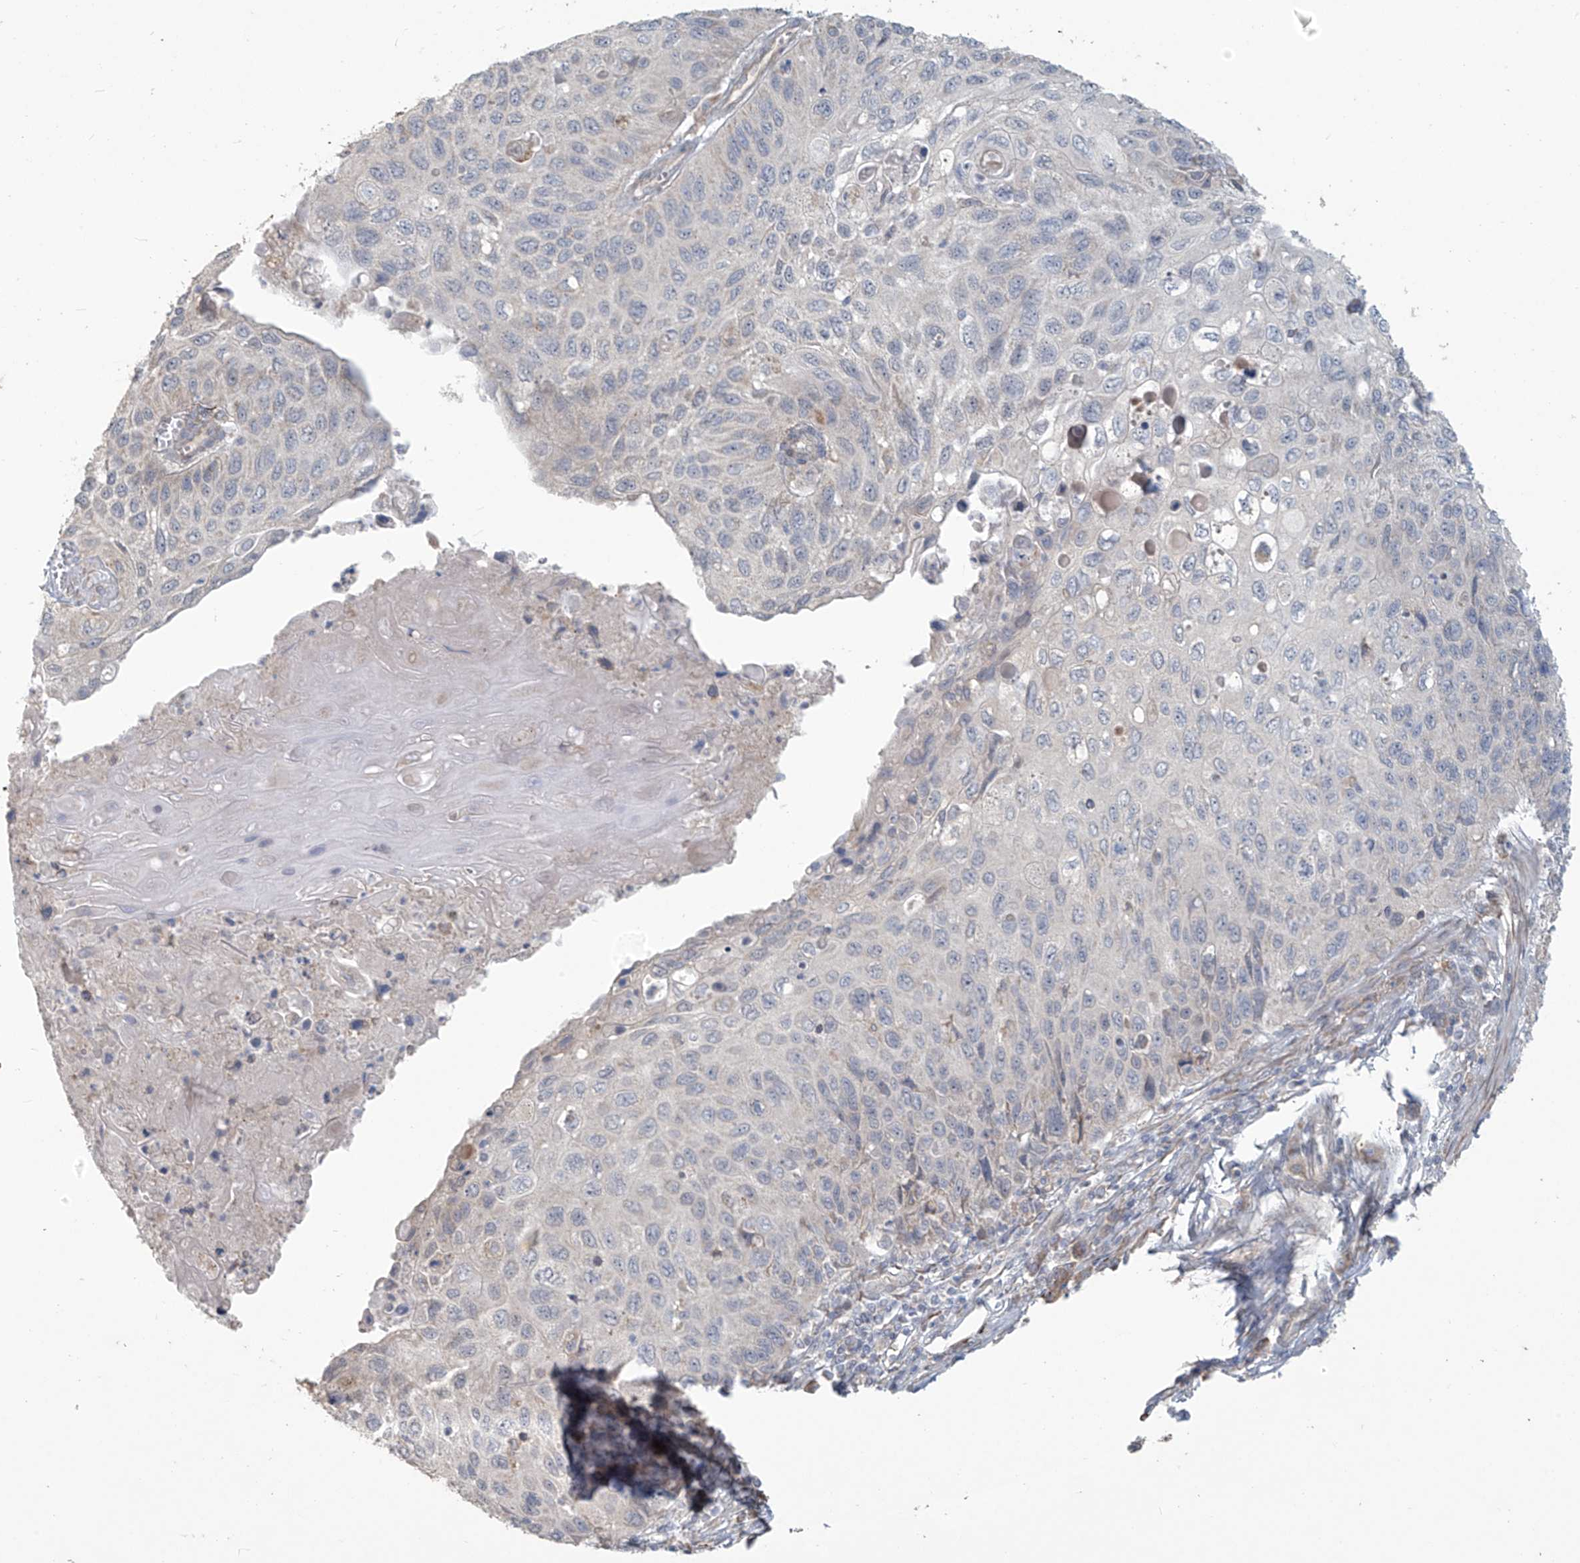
{"staining": {"intensity": "negative", "quantity": "none", "location": "none"}, "tissue": "cervical cancer", "cell_type": "Tumor cells", "image_type": "cancer", "snomed": [{"axis": "morphology", "description": "Squamous cell carcinoma, NOS"}, {"axis": "topography", "description": "Cervix"}], "caption": "The IHC histopathology image has no significant expression in tumor cells of squamous cell carcinoma (cervical) tissue. Brightfield microscopy of immunohistochemistry (IHC) stained with DAB (brown) and hematoxylin (blue), captured at high magnification.", "gene": "MAGIX", "patient": {"sex": "female", "age": 70}}